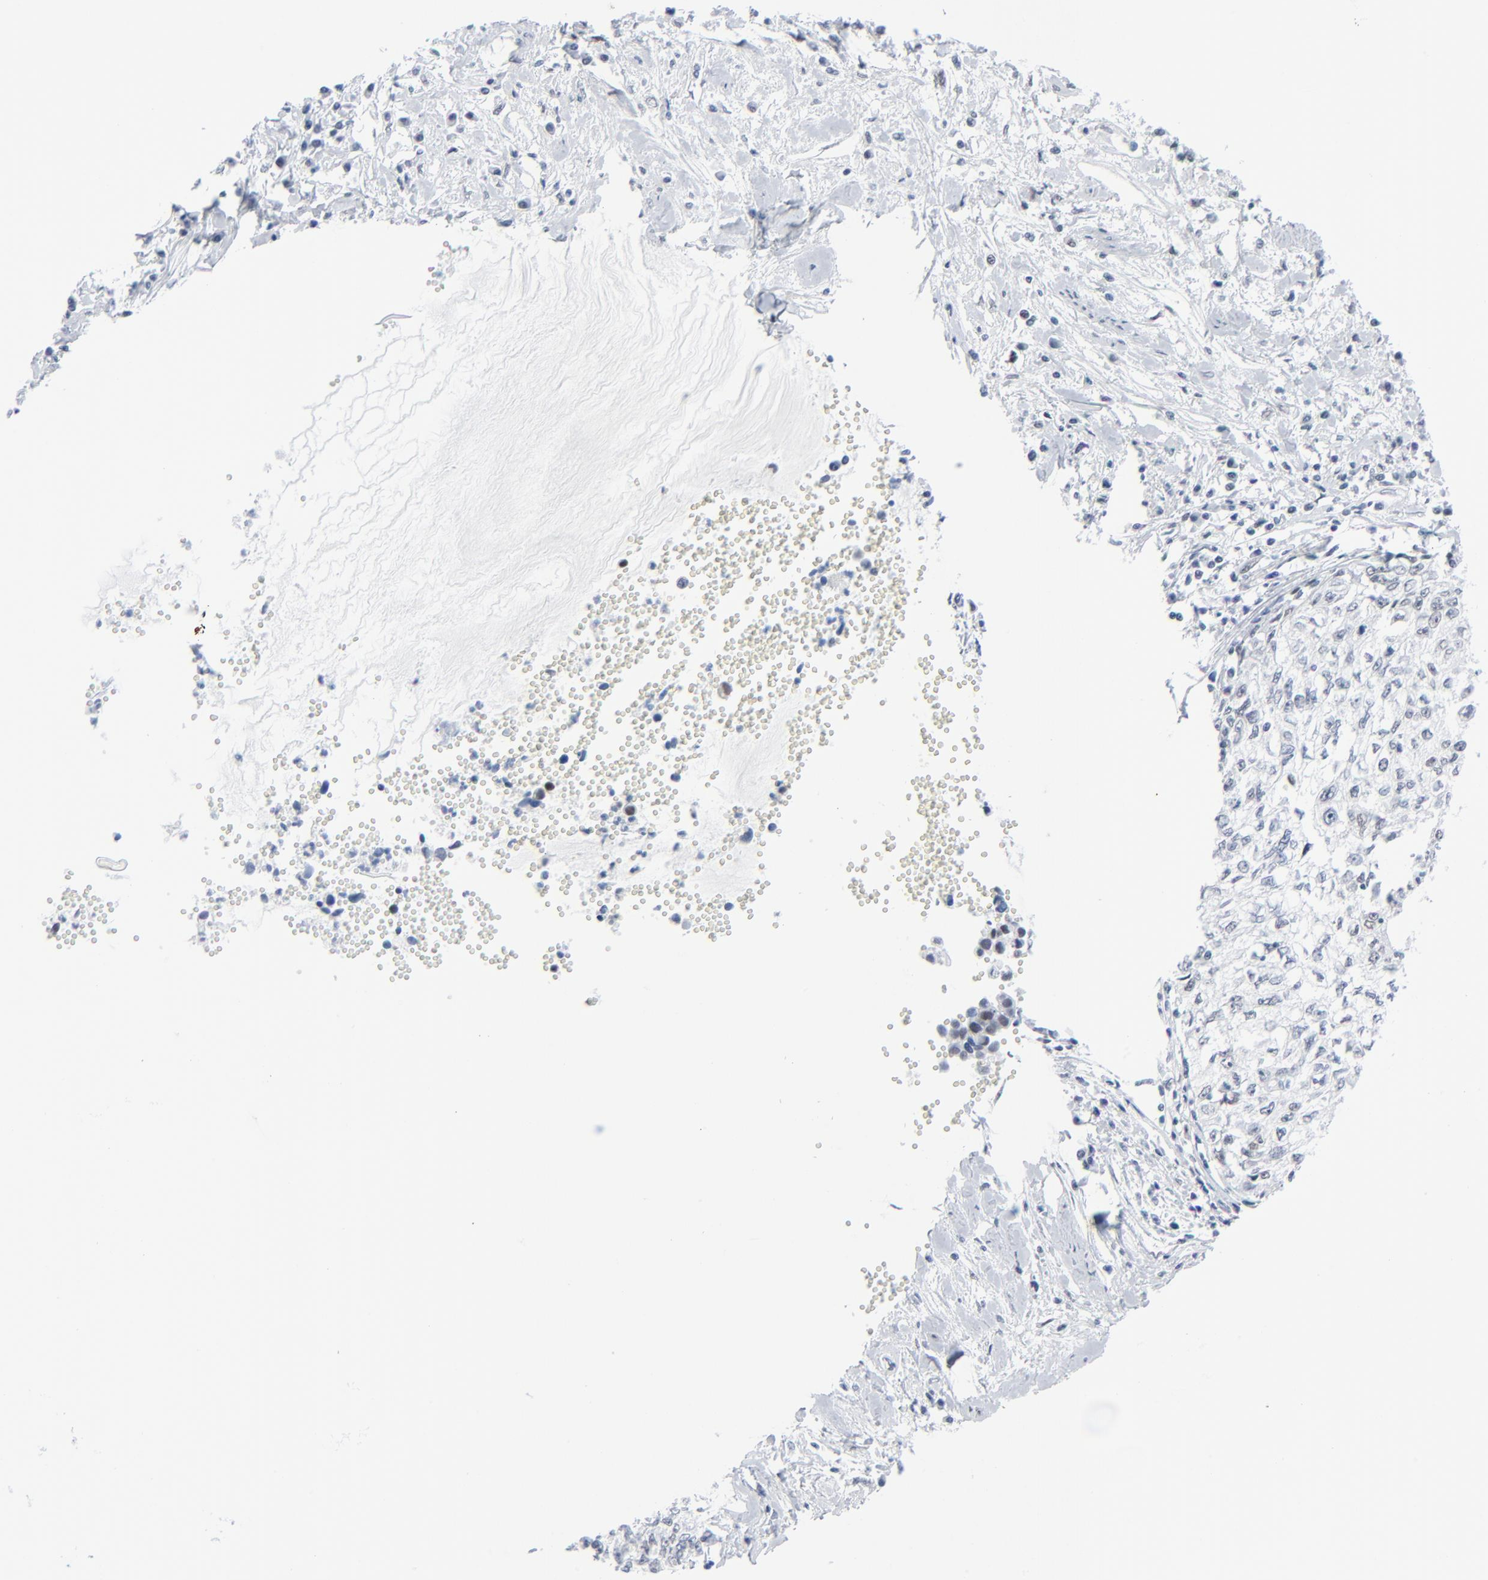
{"staining": {"intensity": "weak", "quantity": "<25%", "location": "nuclear"}, "tissue": "cervical cancer", "cell_type": "Tumor cells", "image_type": "cancer", "snomed": [{"axis": "morphology", "description": "Normal tissue, NOS"}, {"axis": "morphology", "description": "Squamous cell carcinoma, NOS"}, {"axis": "topography", "description": "Cervix"}], "caption": "A photomicrograph of cervical cancer (squamous cell carcinoma) stained for a protein displays no brown staining in tumor cells. (DAB IHC visualized using brightfield microscopy, high magnification).", "gene": "SIRT1", "patient": {"sex": "female", "age": 45}}